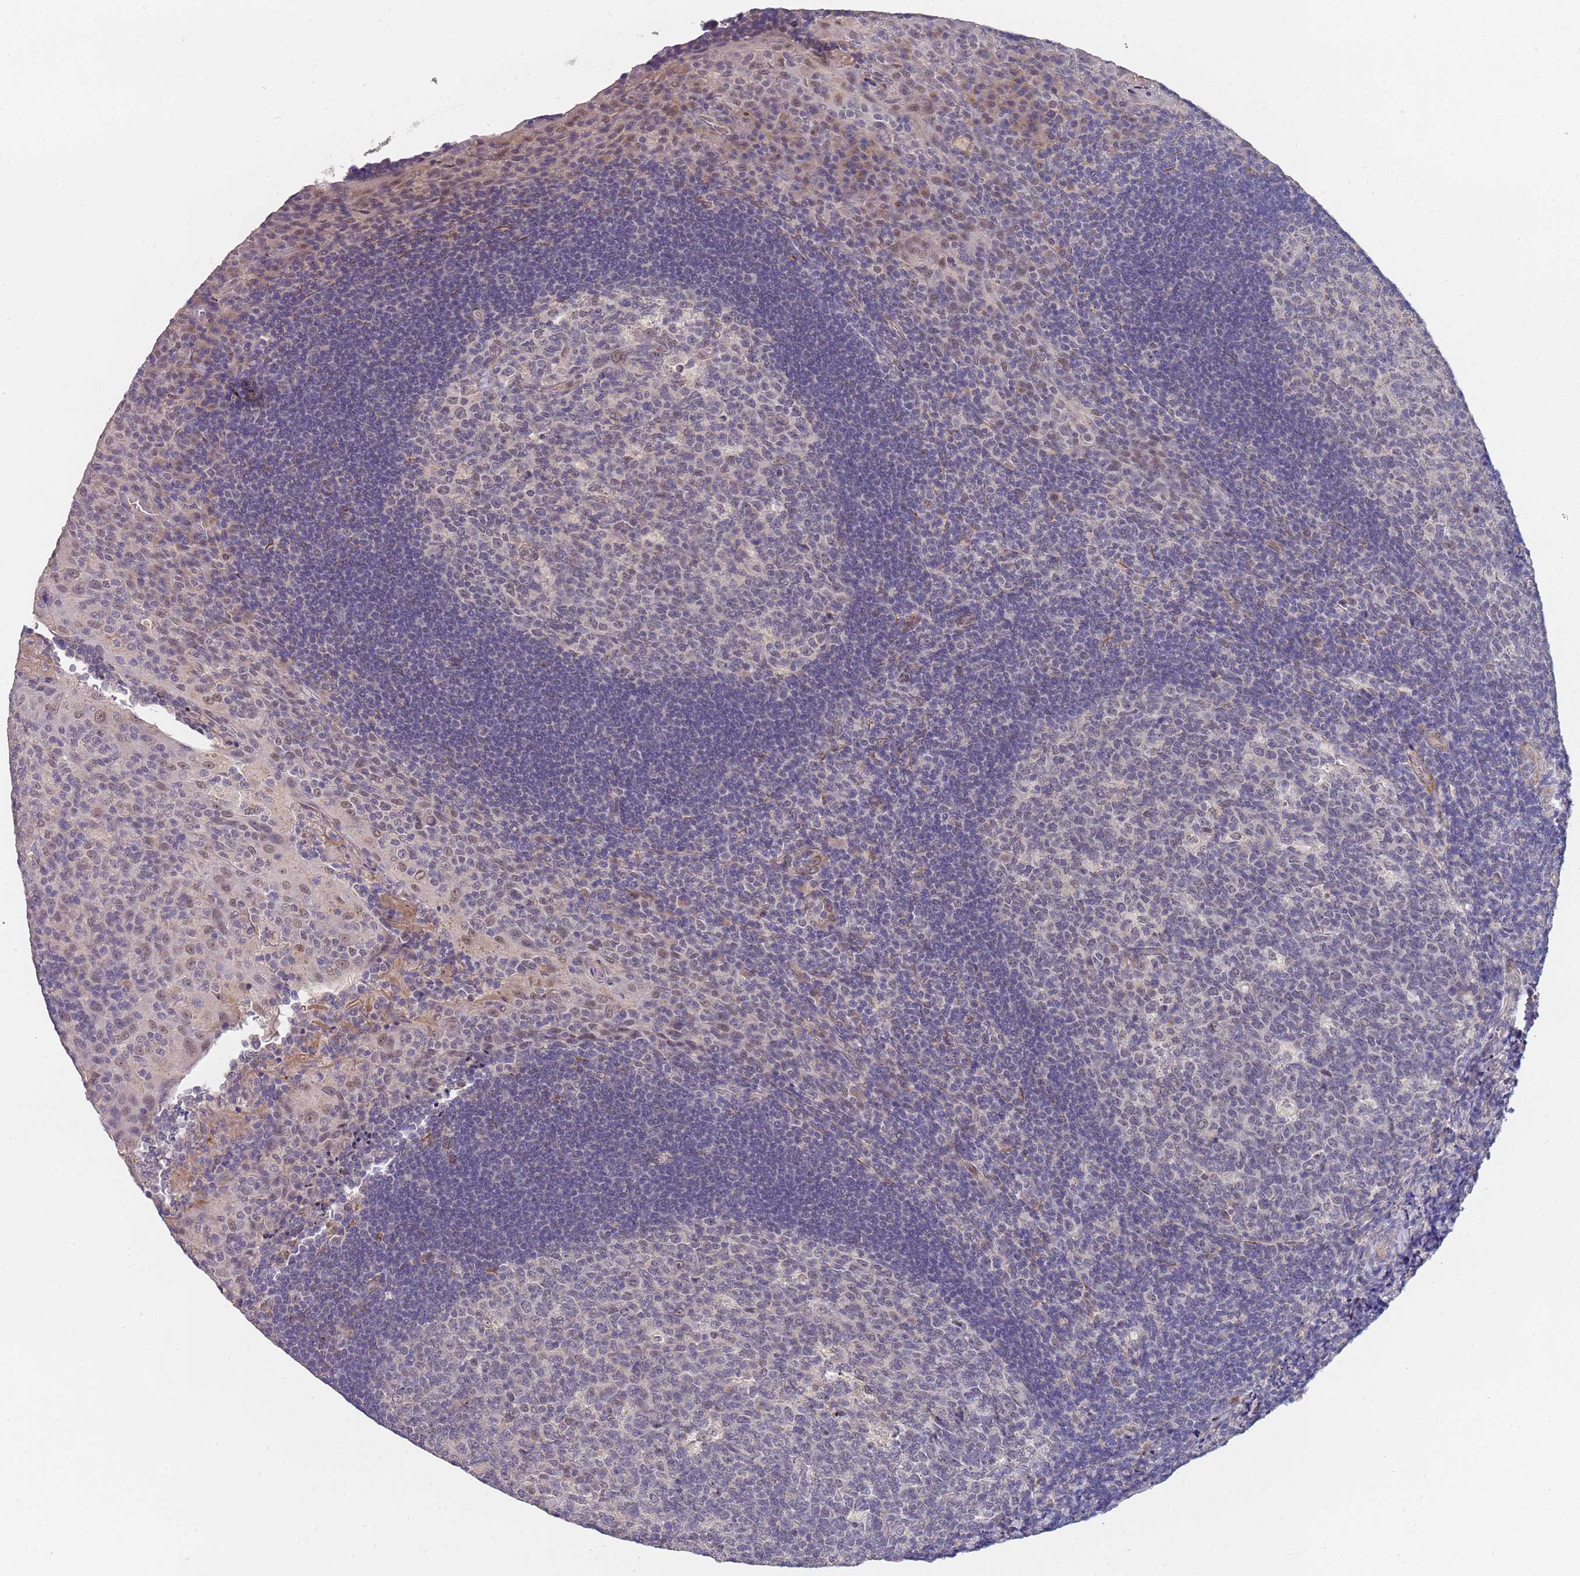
{"staining": {"intensity": "weak", "quantity": "<25%", "location": "nuclear"}, "tissue": "tonsil", "cell_type": "Germinal center cells", "image_type": "normal", "snomed": [{"axis": "morphology", "description": "Normal tissue, NOS"}, {"axis": "topography", "description": "Tonsil"}], "caption": "An immunohistochemistry photomicrograph of benign tonsil is shown. There is no staining in germinal center cells of tonsil. (Brightfield microscopy of DAB (3,3'-diaminobenzidine) immunohistochemistry (IHC) at high magnification).", "gene": "B4GALT4", "patient": {"sex": "male", "age": 17}}